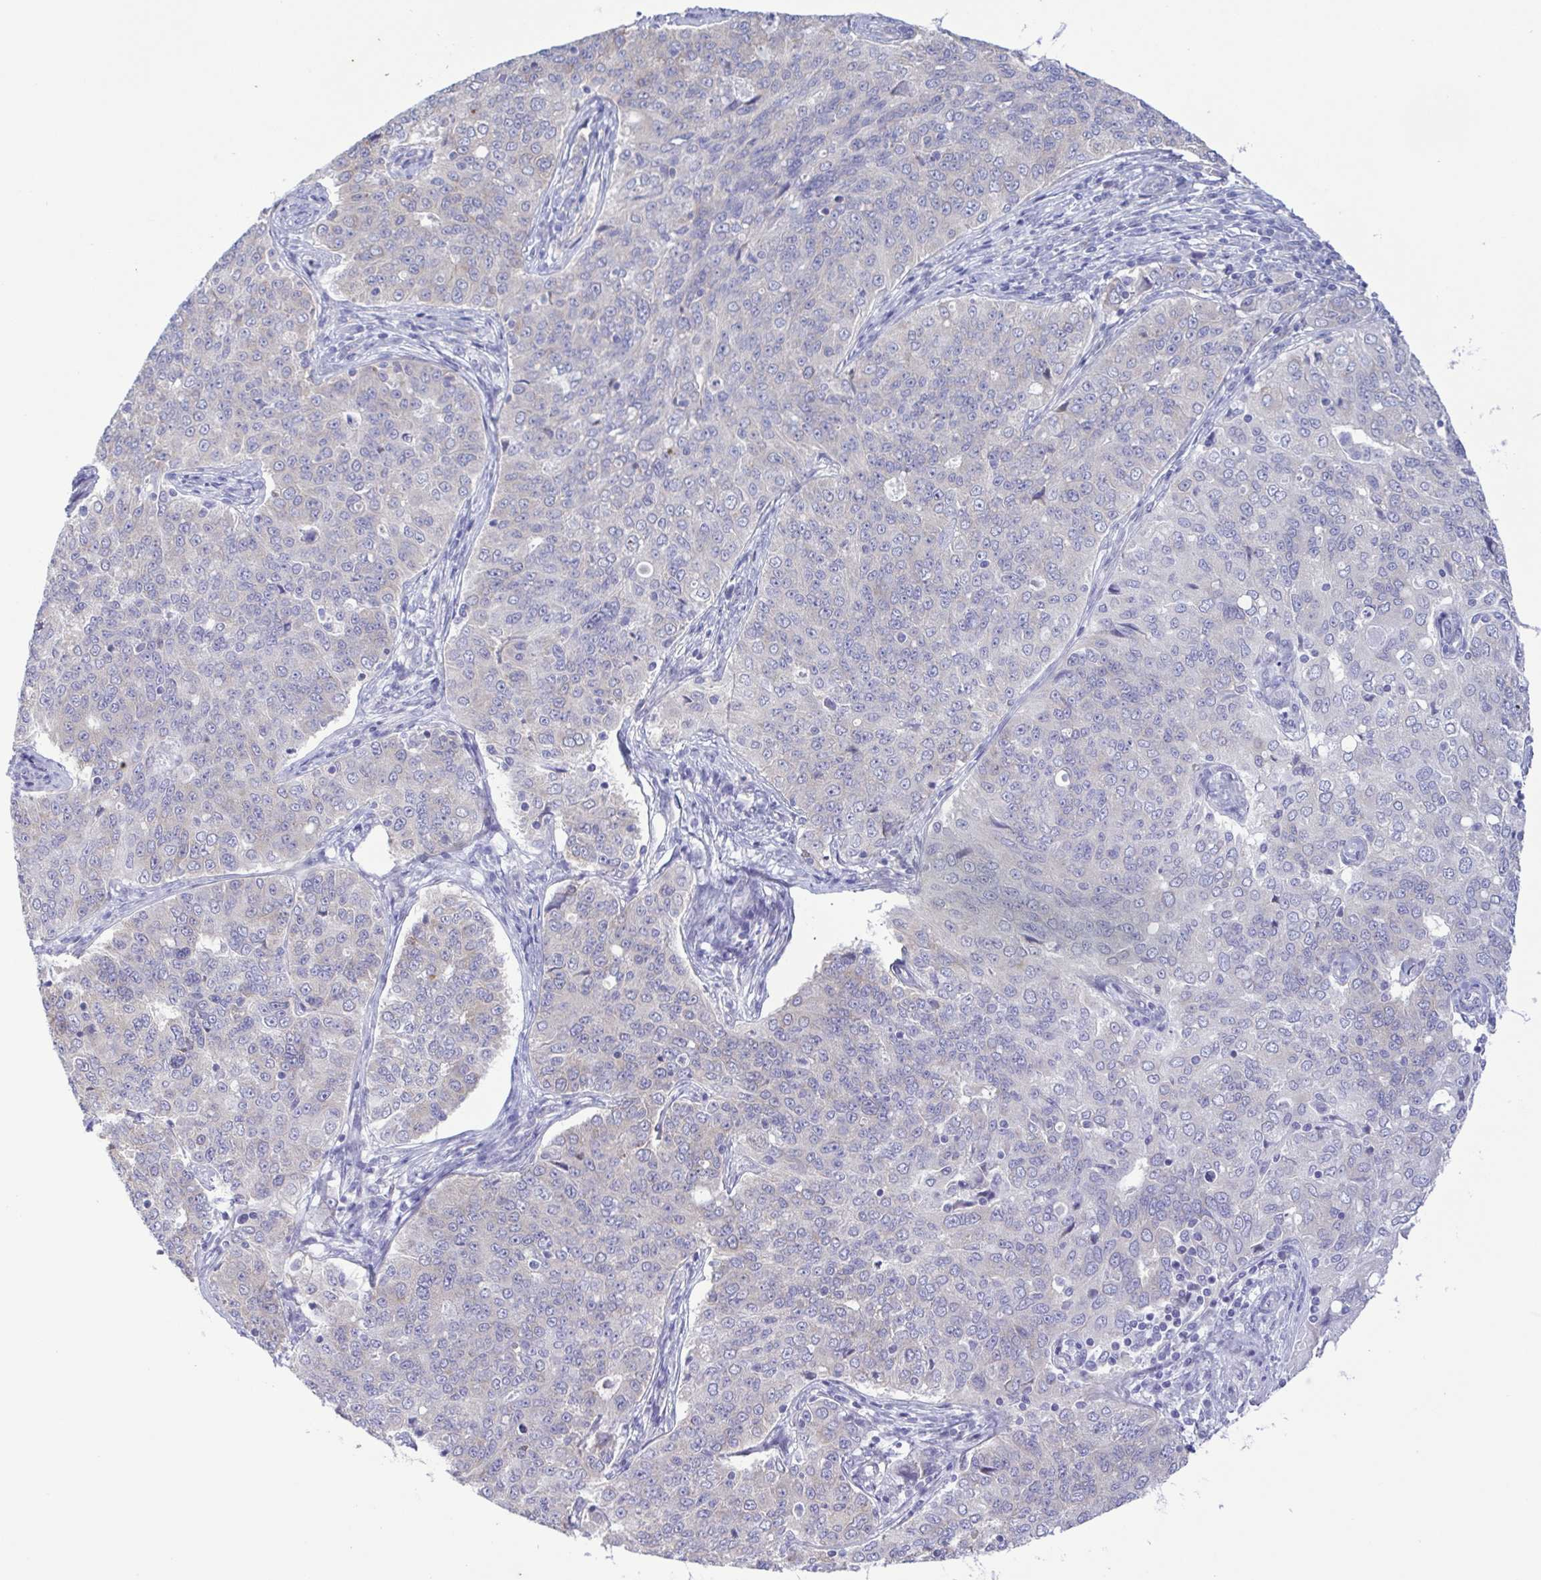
{"staining": {"intensity": "negative", "quantity": "none", "location": "none"}, "tissue": "endometrial cancer", "cell_type": "Tumor cells", "image_type": "cancer", "snomed": [{"axis": "morphology", "description": "Adenocarcinoma, NOS"}, {"axis": "topography", "description": "Endometrium"}], "caption": "This is an immunohistochemistry (IHC) histopathology image of human endometrial cancer (adenocarcinoma). There is no positivity in tumor cells.", "gene": "TNNI3", "patient": {"sex": "female", "age": 43}}